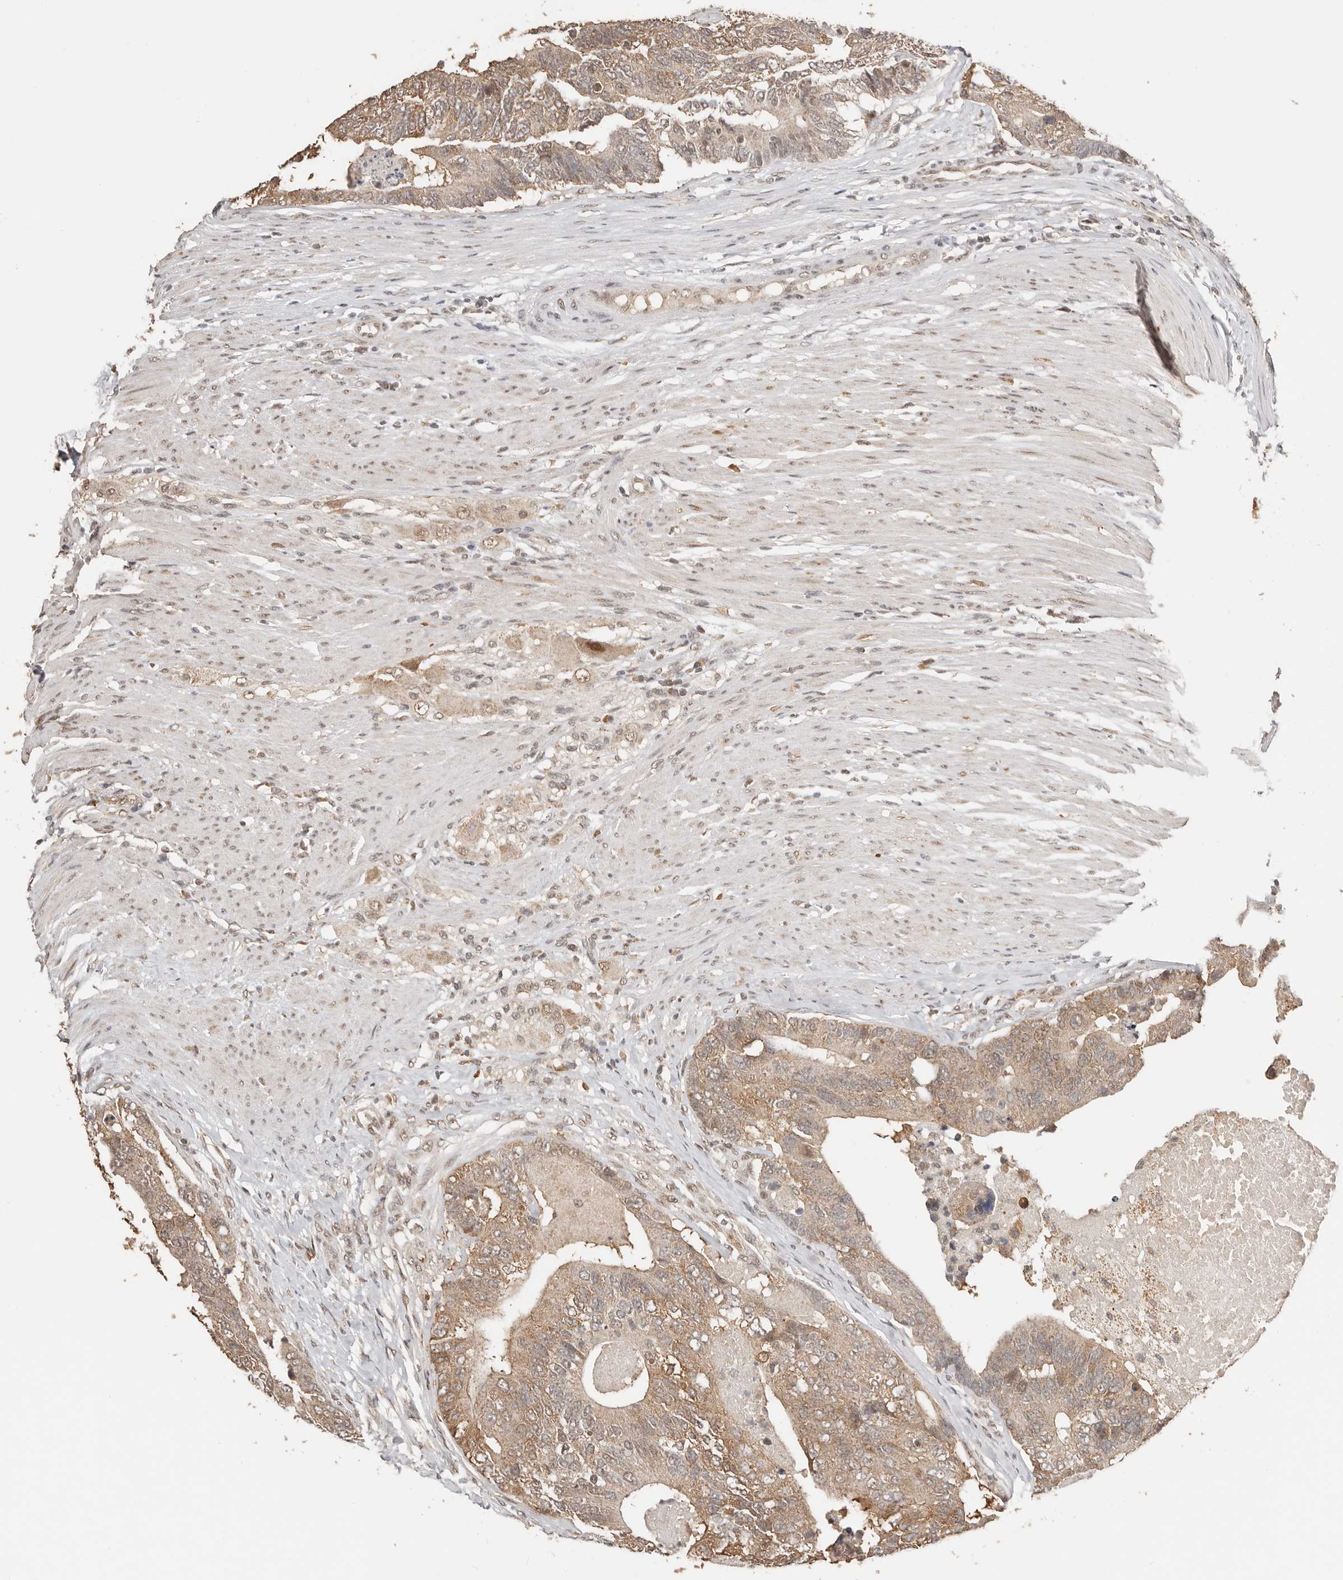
{"staining": {"intensity": "moderate", "quantity": ">75%", "location": "cytoplasmic/membranous"}, "tissue": "colorectal cancer", "cell_type": "Tumor cells", "image_type": "cancer", "snomed": [{"axis": "morphology", "description": "Adenocarcinoma, NOS"}, {"axis": "topography", "description": "Colon"}], "caption": "The histopathology image reveals immunohistochemical staining of colorectal cancer. There is moderate cytoplasmic/membranous staining is identified in approximately >75% of tumor cells.", "gene": "SEC14L1", "patient": {"sex": "female", "age": 67}}